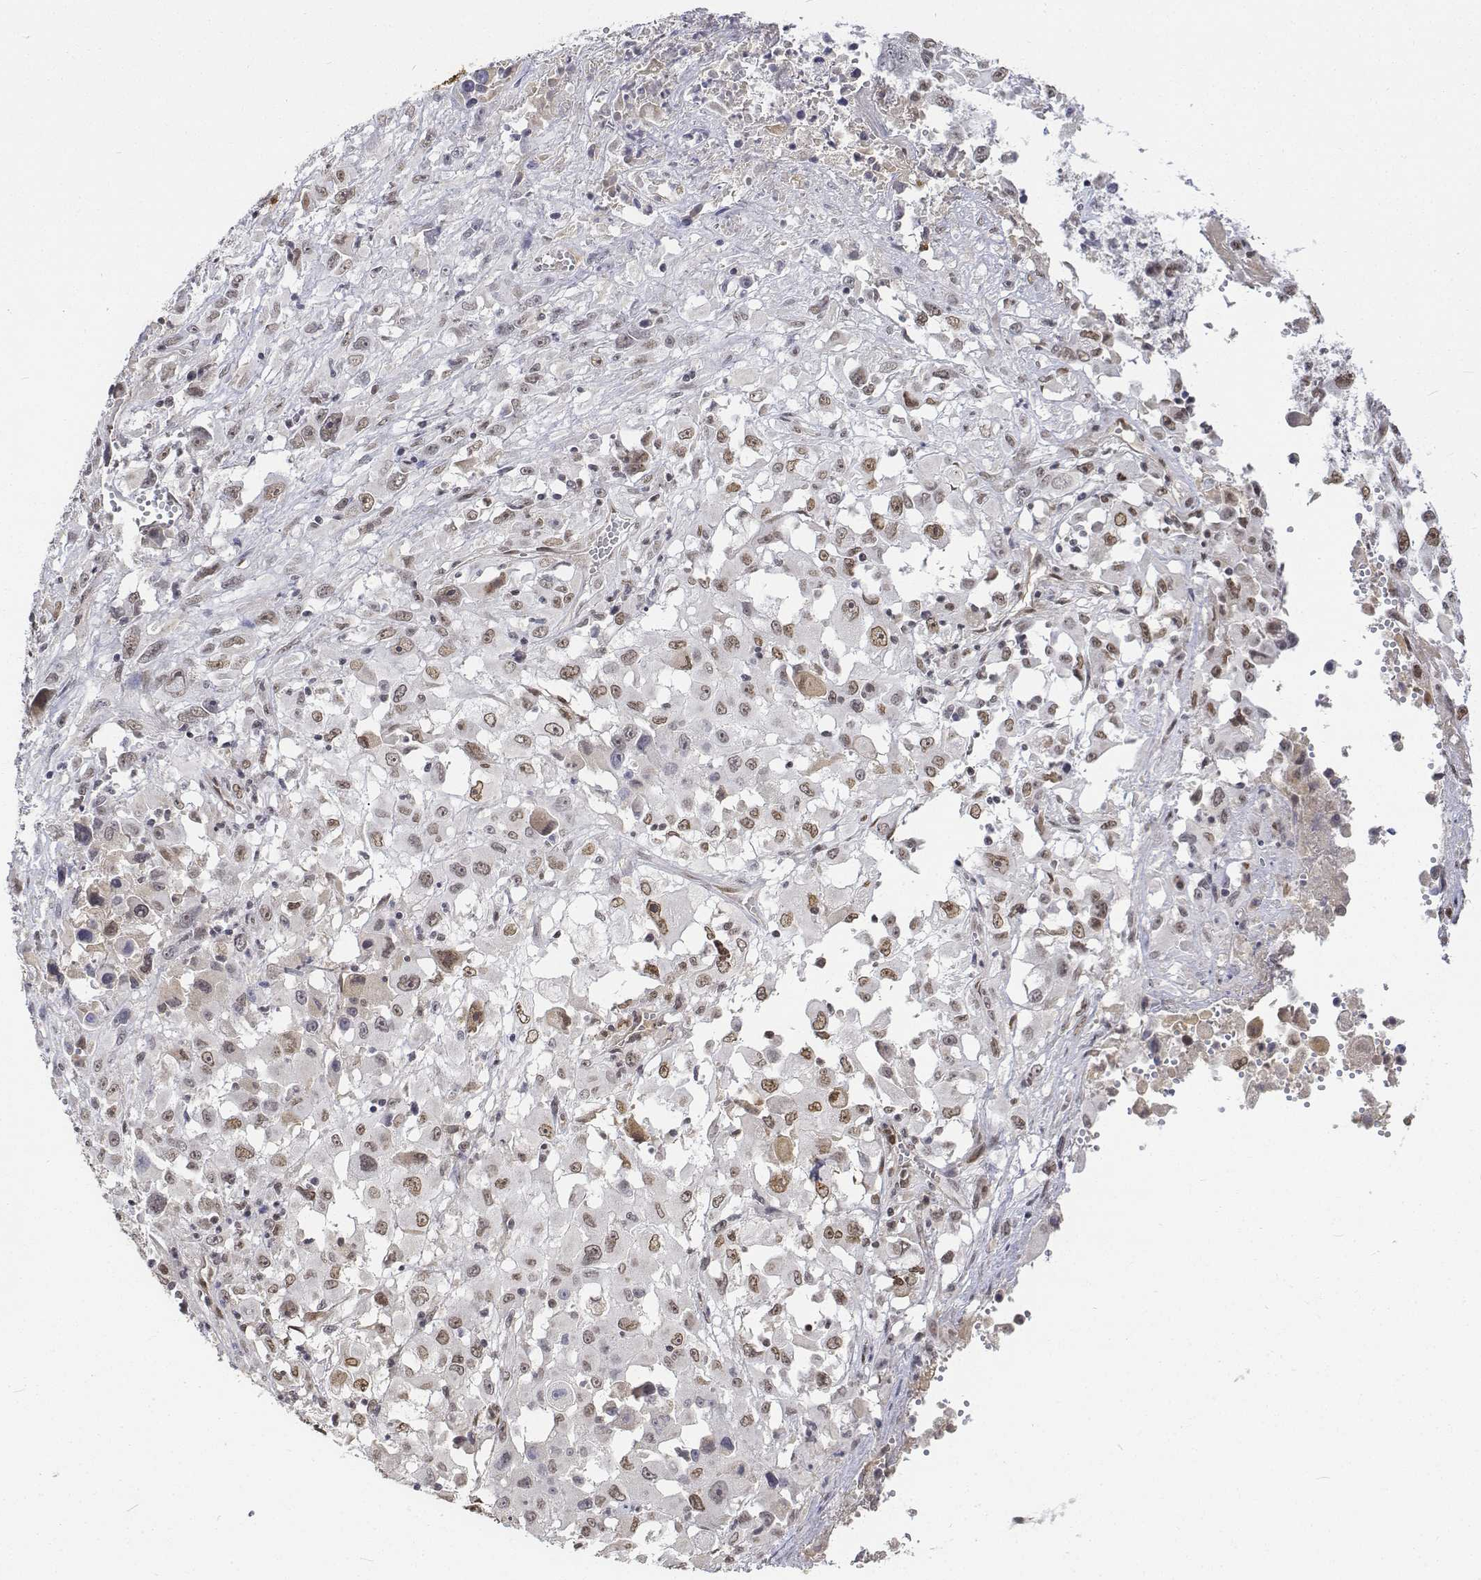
{"staining": {"intensity": "weak", "quantity": ">75%", "location": "nuclear"}, "tissue": "melanoma", "cell_type": "Tumor cells", "image_type": "cancer", "snomed": [{"axis": "morphology", "description": "Malignant melanoma, Metastatic site"}, {"axis": "topography", "description": "Soft tissue"}], "caption": "A high-resolution histopathology image shows immunohistochemistry (IHC) staining of melanoma, which exhibits weak nuclear positivity in about >75% of tumor cells.", "gene": "ATRX", "patient": {"sex": "male", "age": 50}}